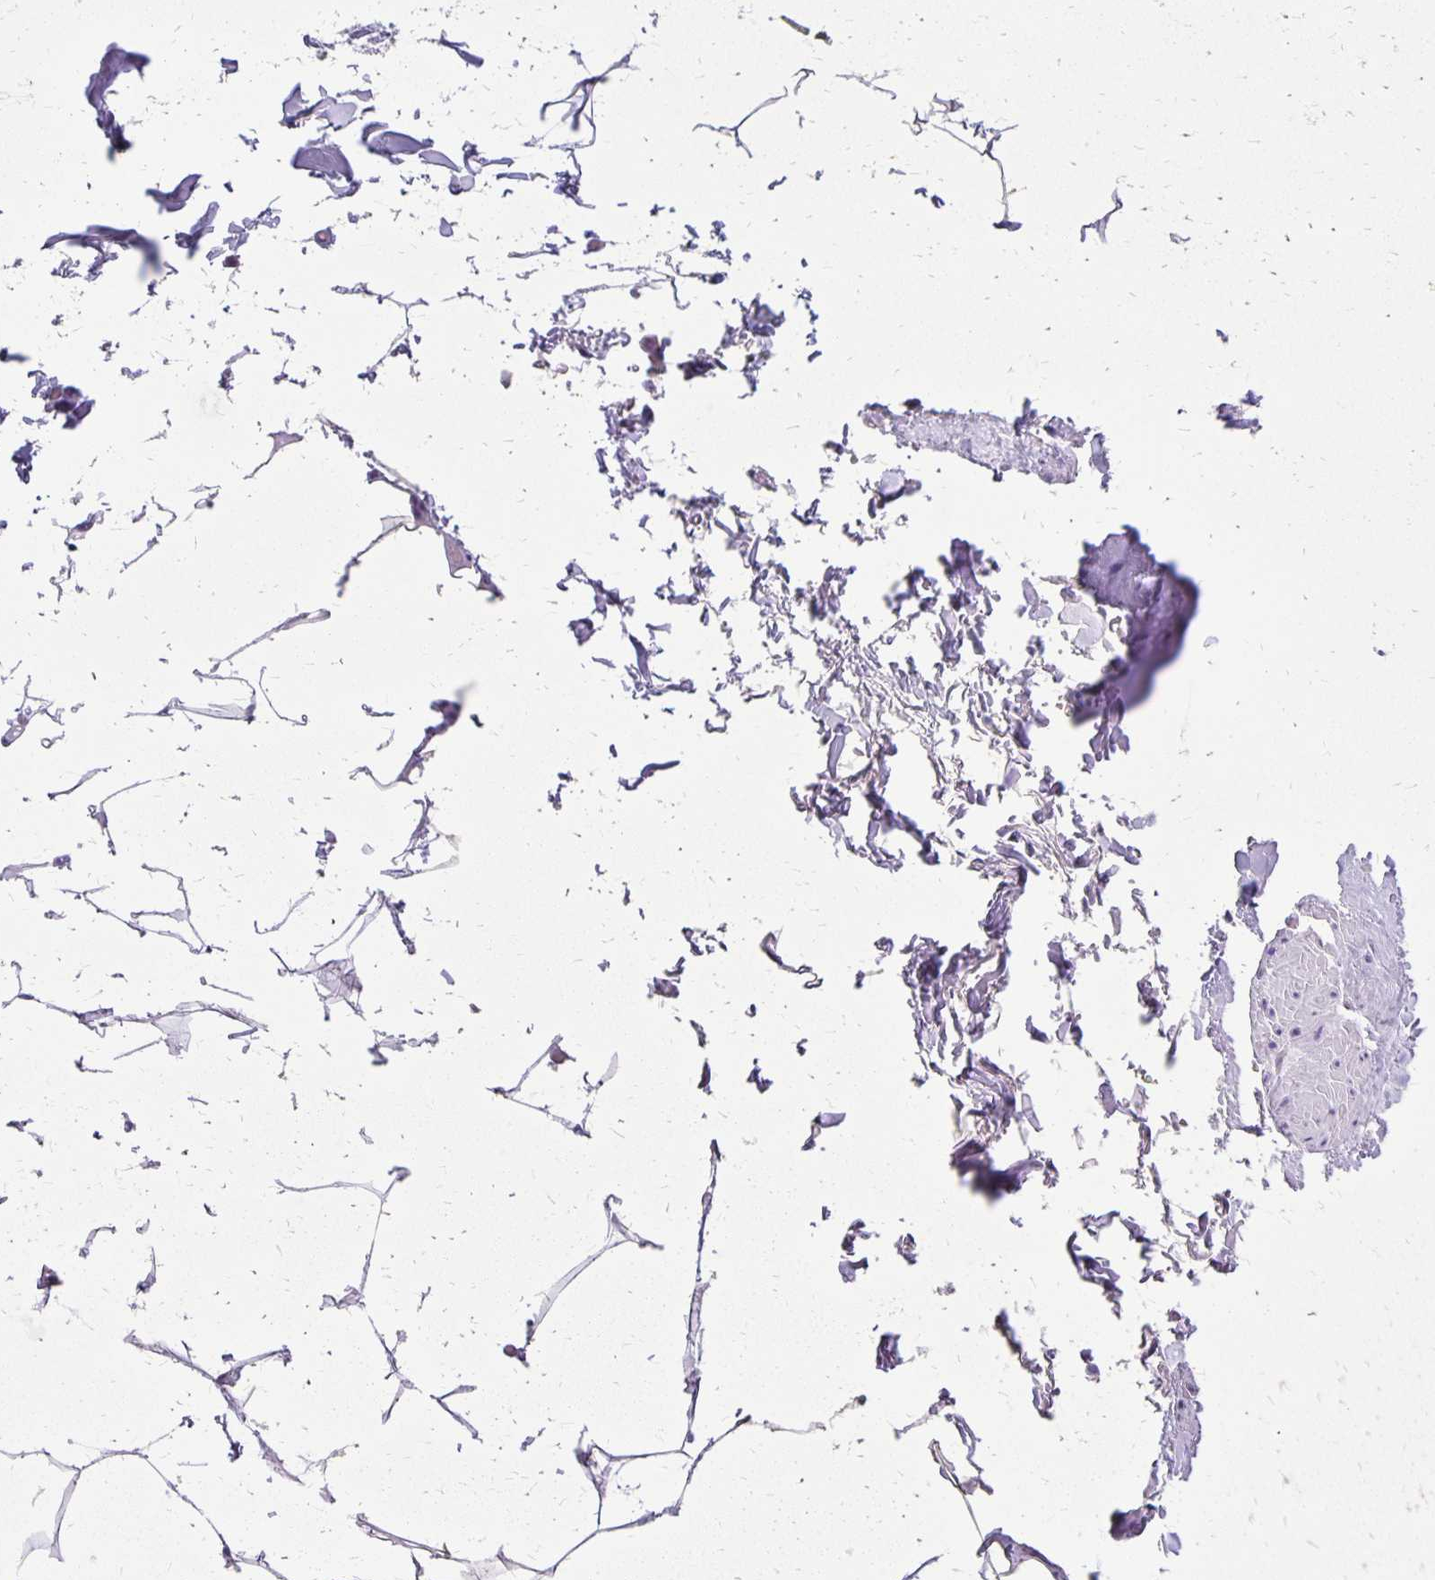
{"staining": {"intensity": "negative", "quantity": "none", "location": "none"}, "tissue": "adipose tissue", "cell_type": "Adipocytes", "image_type": "normal", "snomed": [{"axis": "morphology", "description": "Normal tissue, NOS"}, {"axis": "topography", "description": "Vascular tissue"}, {"axis": "topography", "description": "Peripheral nerve tissue"}], "caption": "Immunohistochemistry image of normal adipose tissue: adipose tissue stained with DAB demonstrates no significant protein expression in adipocytes. Nuclei are stained in blue.", "gene": "ANKRD45", "patient": {"sex": "male", "age": 41}}